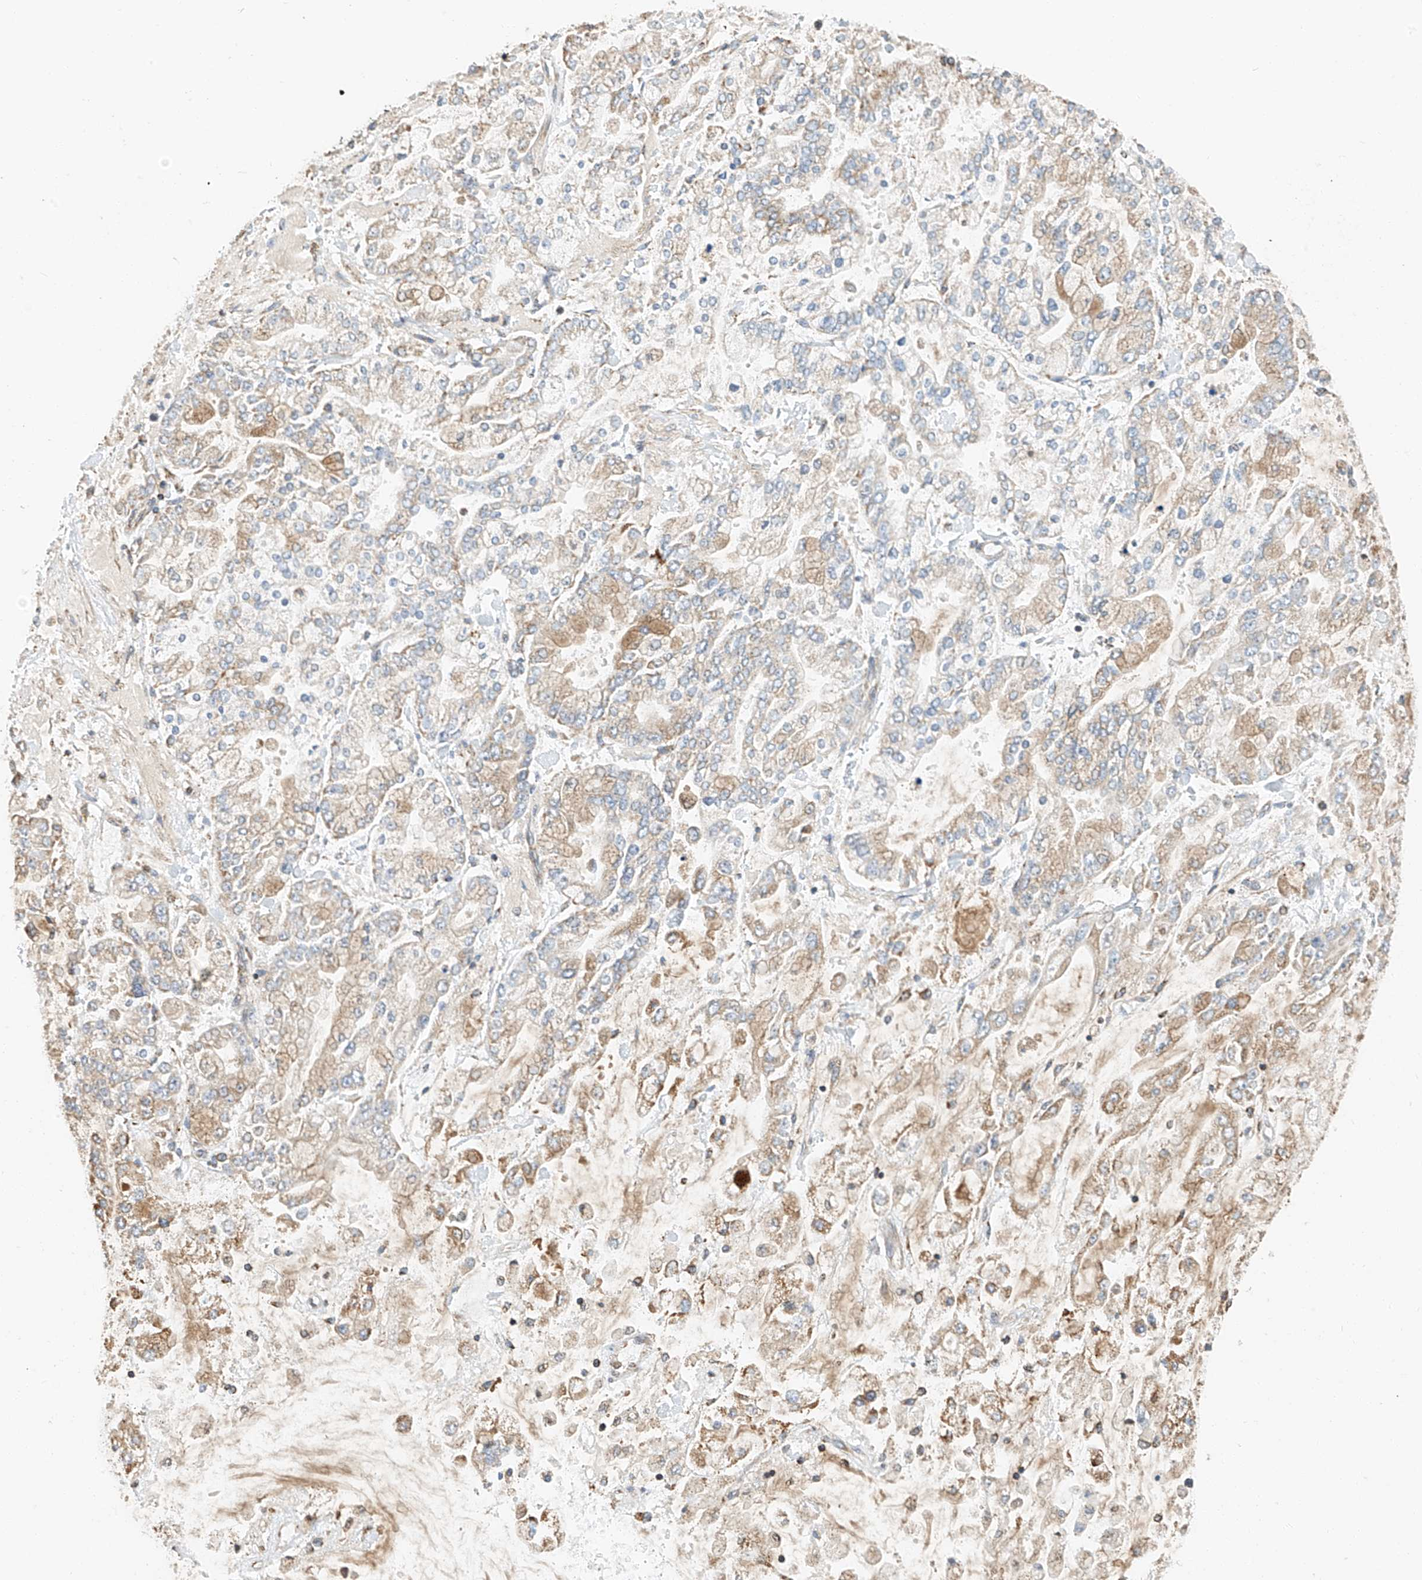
{"staining": {"intensity": "moderate", "quantity": "<25%", "location": "cytoplasmic/membranous"}, "tissue": "stomach cancer", "cell_type": "Tumor cells", "image_type": "cancer", "snomed": [{"axis": "morphology", "description": "Normal tissue, NOS"}, {"axis": "morphology", "description": "Adenocarcinoma, NOS"}, {"axis": "topography", "description": "Stomach, upper"}, {"axis": "topography", "description": "Stomach"}], "caption": "DAB (3,3'-diaminobenzidine) immunohistochemical staining of human stomach cancer shows moderate cytoplasmic/membranous protein positivity in approximately <25% of tumor cells.", "gene": "YIPF7", "patient": {"sex": "male", "age": 76}}